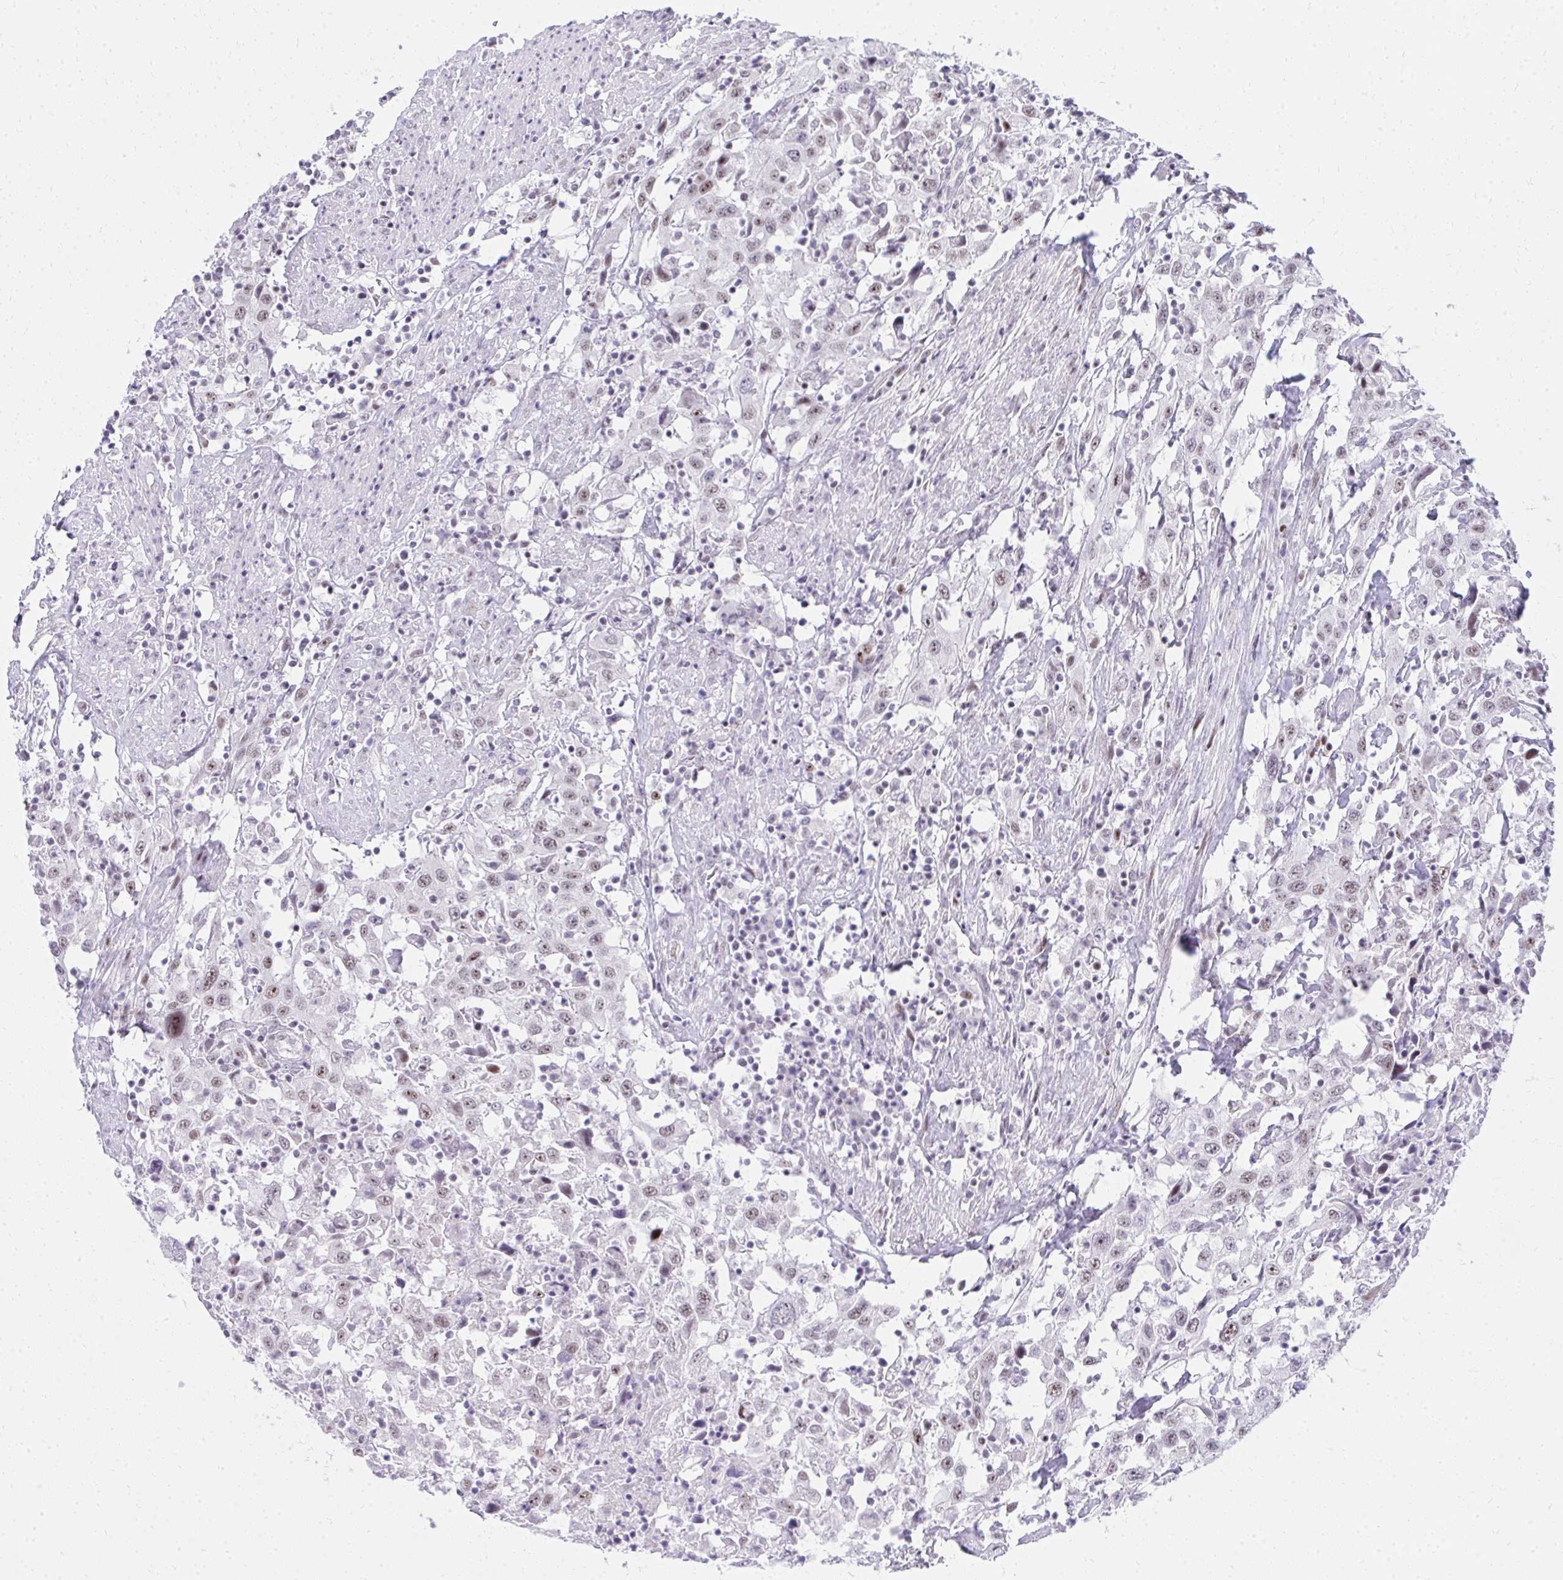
{"staining": {"intensity": "weak", "quantity": ">75%", "location": "nuclear"}, "tissue": "urothelial cancer", "cell_type": "Tumor cells", "image_type": "cancer", "snomed": [{"axis": "morphology", "description": "Urothelial carcinoma, High grade"}, {"axis": "topography", "description": "Urinary bladder"}], "caption": "IHC of urothelial cancer reveals low levels of weak nuclear staining in about >75% of tumor cells.", "gene": "GLDN", "patient": {"sex": "male", "age": 61}}